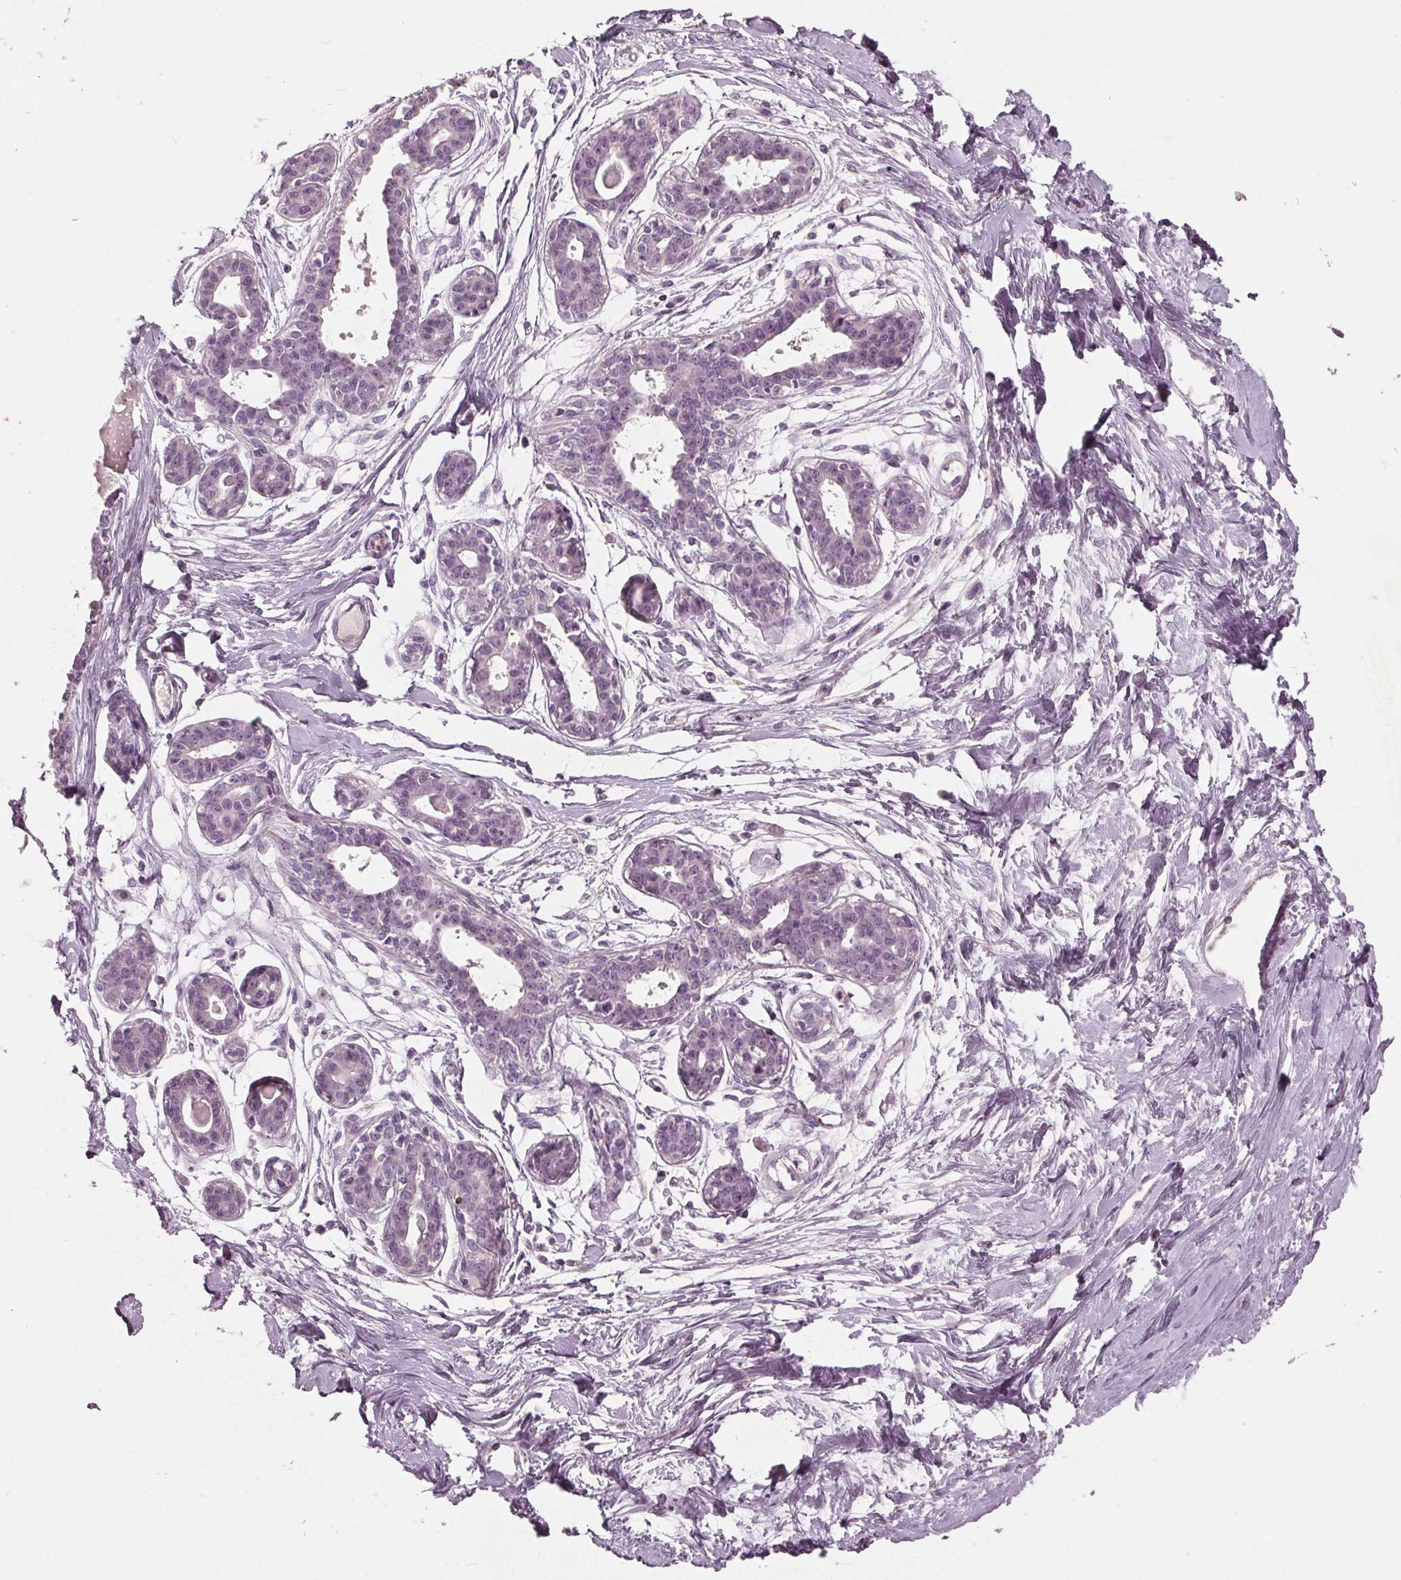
{"staining": {"intensity": "negative", "quantity": "none", "location": "none"}, "tissue": "breast", "cell_type": "Adipocytes", "image_type": "normal", "snomed": [{"axis": "morphology", "description": "Normal tissue, NOS"}, {"axis": "topography", "description": "Breast"}], "caption": "A high-resolution image shows immunohistochemistry (IHC) staining of benign breast, which exhibits no significant staining in adipocytes. (DAB (3,3'-diaminobenzidine) immunohistochemistry (IHC) visualized using brightfield microscopy, high magnification).", "gene": "TKFC", "patient": {"sex": "female", "age": 45}}